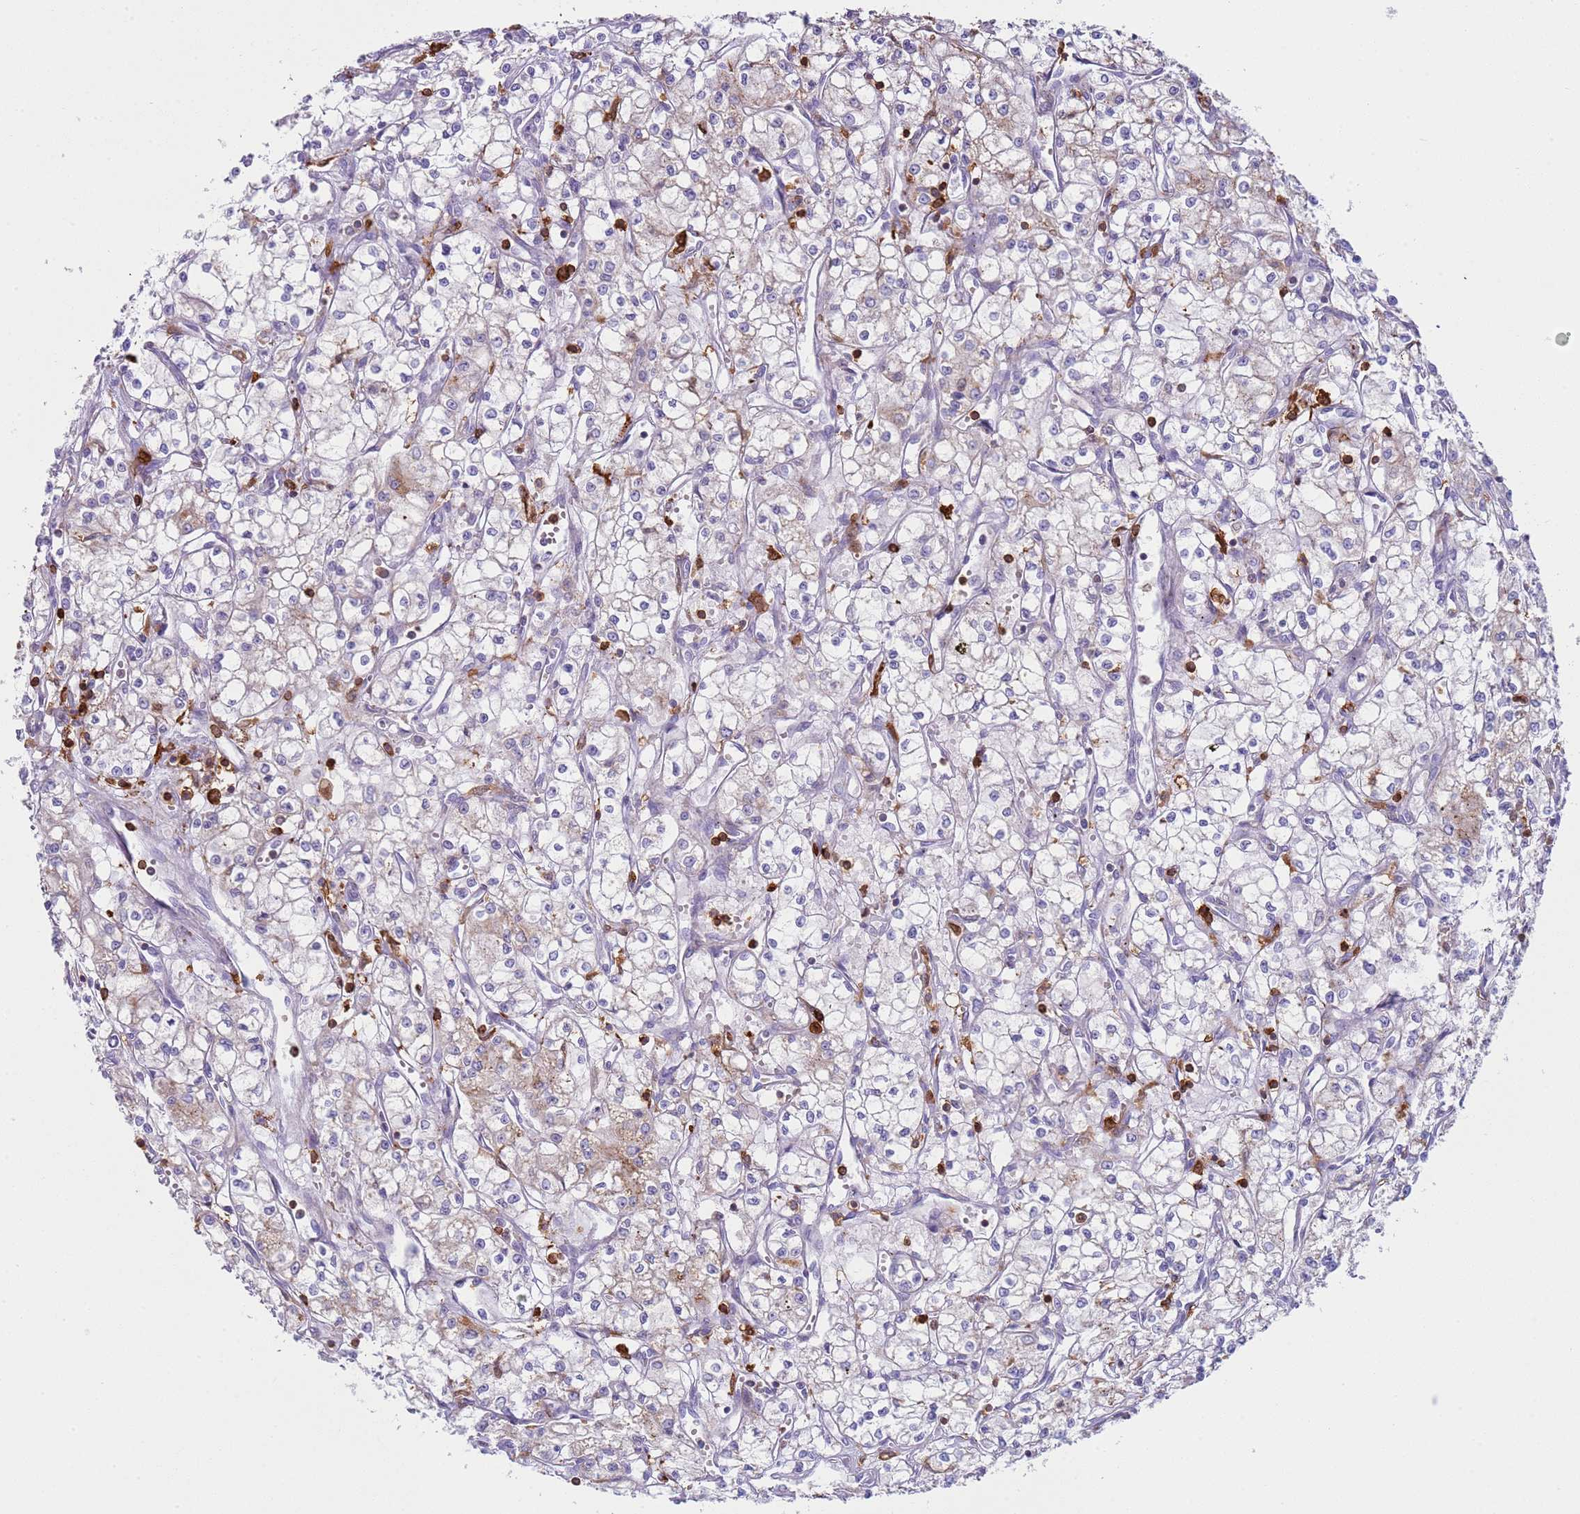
{"staining": {"intensity": "negative", "quantity": "none", "location": "none"}, "tissue": "renal cancer", "cell_type": "Tumor cells", "image_type": "cancer", "snomed": [{"axis": "morphology", "description": "Adenocarcinoma, NOS"}, {"axis": "topography", "description": "Kidney"}], "caption": "A histopathology image of human renal adenocarcinoma is negative for staining in tumor cells.", "gene": "TTPAL", "patient": {"sex": "male", "age": 59}}